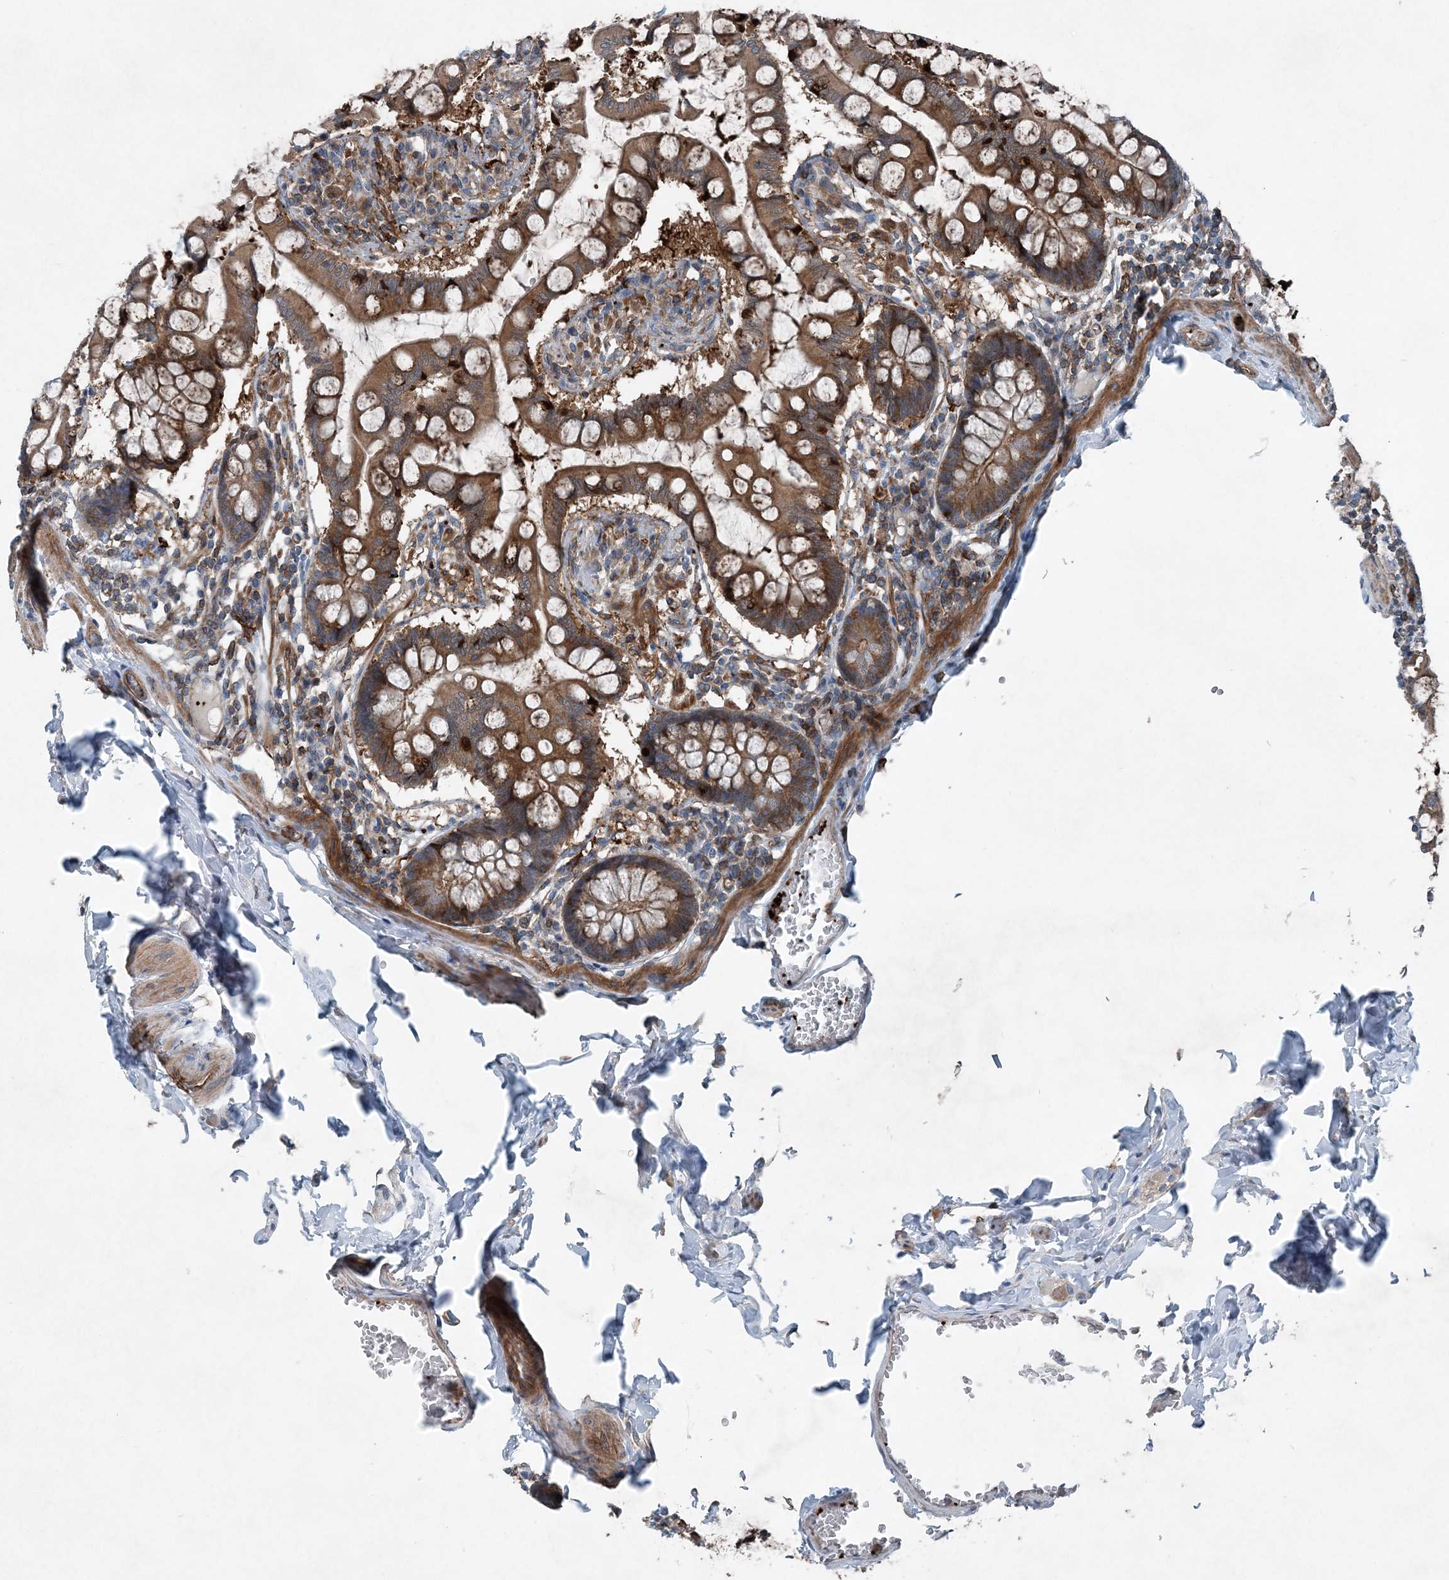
{"staining": {"intensity": "strong", "quantity": ">75%", "location": "cytoplasmic/membranous"}, "tissue": "small intestine", "cell_type": "Glandular cells", "image_type": "normal", "snomed": [{"axis": "morphology", "description": "Normal tissue, NOS"}, {"axis": "topography", "description": "Small intestine"}], "caption": "Immunohistochemistry (DAB (3,3'-diaminobenzidine)) staining of unremarkable small intestine exhibits strong cytoplasmic/membranous protein positivity in about >75% of glandular cells. The staining was performed using DAB (3,3'-diaminobenzidine) to visualize the protein expression in brown, while the nuclei were stained in blue with hematoxylin (Magnification: 20x).", "gene": "DGUOK", "patient": {"sex": "male", "age": 41}}